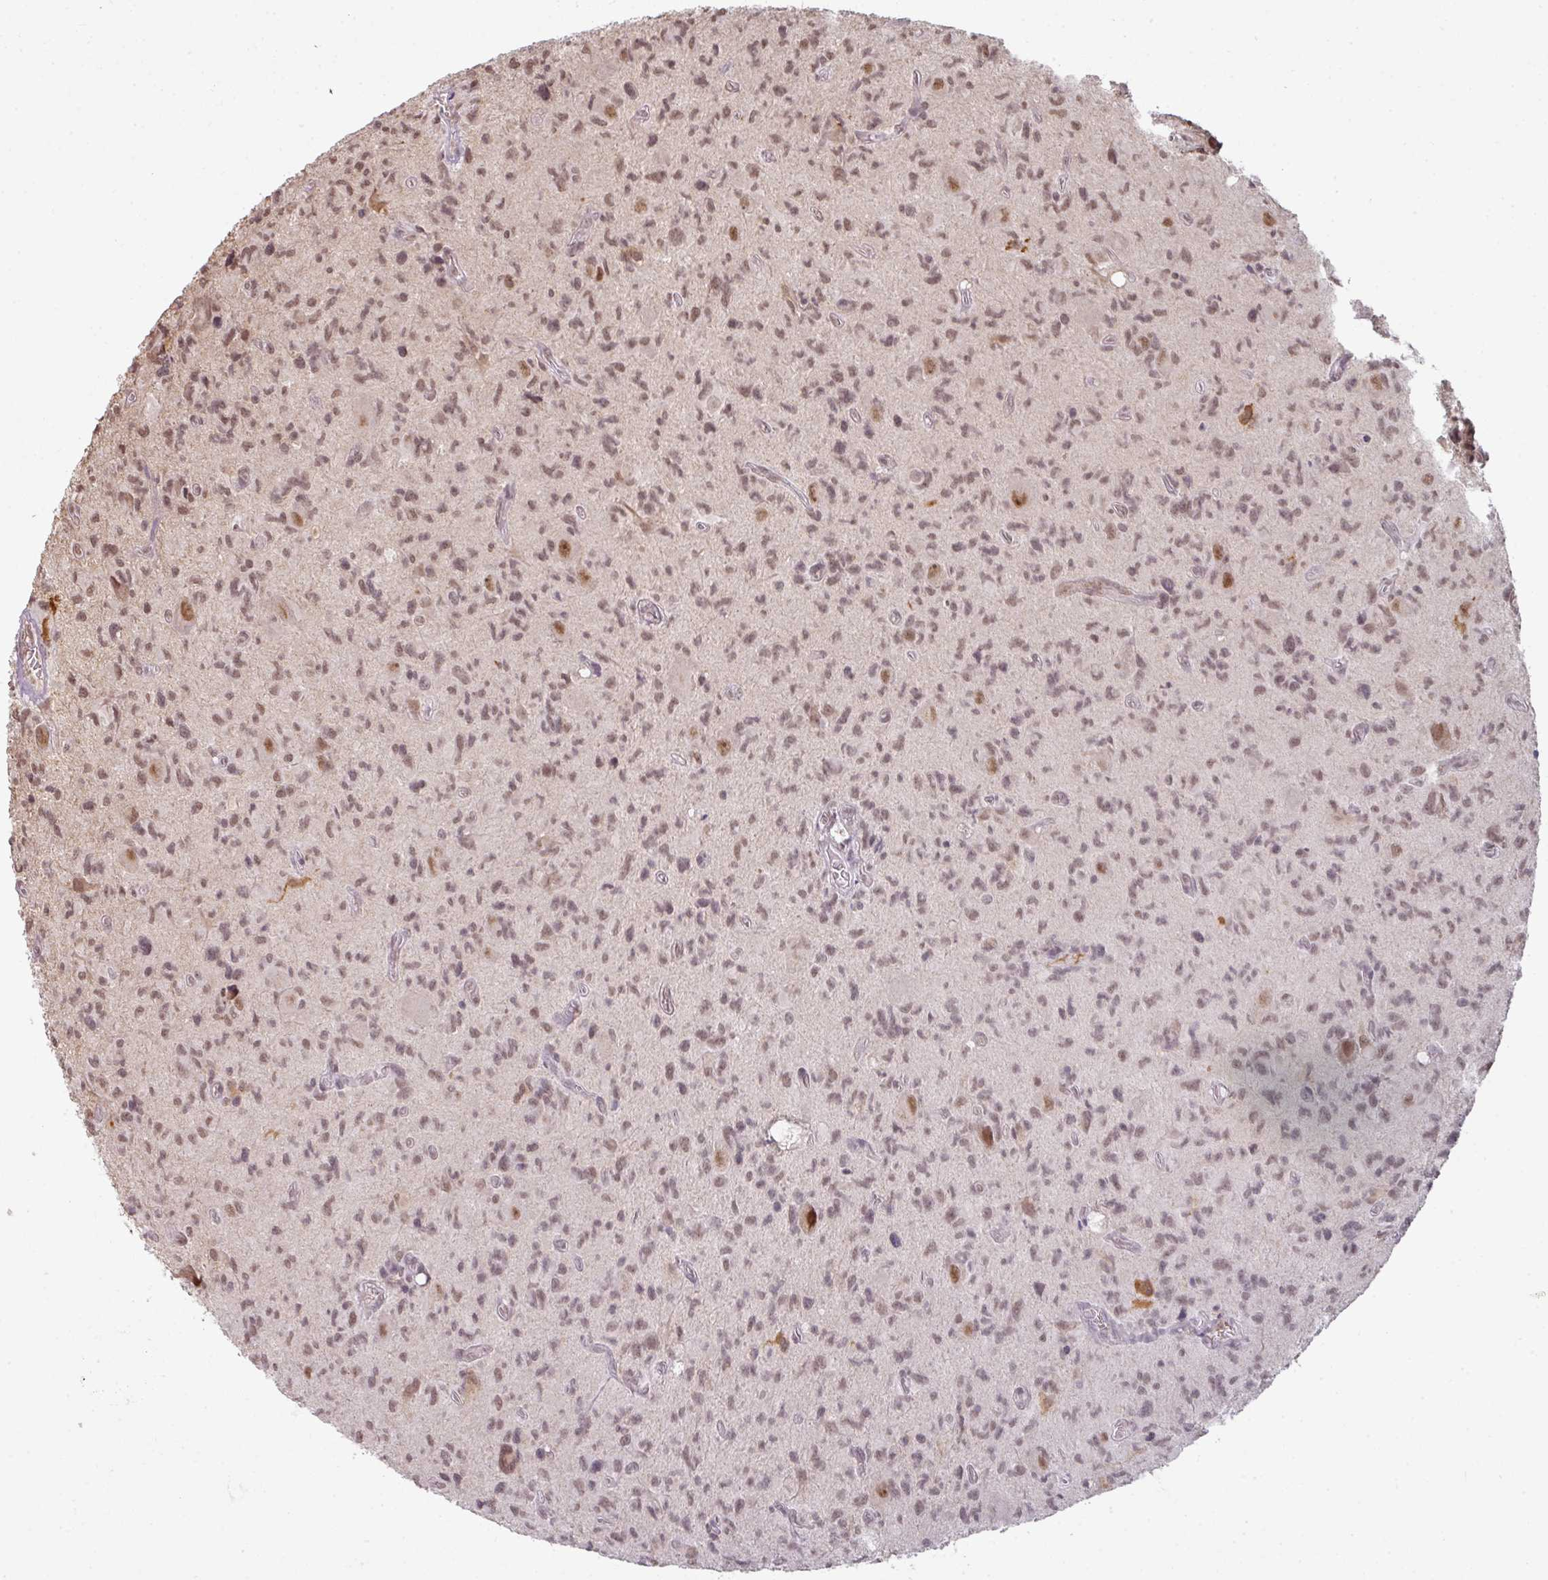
{"staining": {"intensity": "moderate", "quantity": ">75%", "location": "nuclear"}, "tissue": "glioma", "cell_type": "Tumor cells", "image_type": "cancer", "snomed": [{"axis": "morphology", "description": "Glioma, malignant, High grade"}, {"axis": "topography", "description": "Brain"}], "caption": "Immunohistochemistry (DAB (3,3'-diaminobenzidine)) staining of human malignant glioma (high-grade) exhibits moderate nuclear protein positivity in about >75% of tumor cells.", "gene": "GTF2H3", "patient": {"sex": "male", "age": 76}}